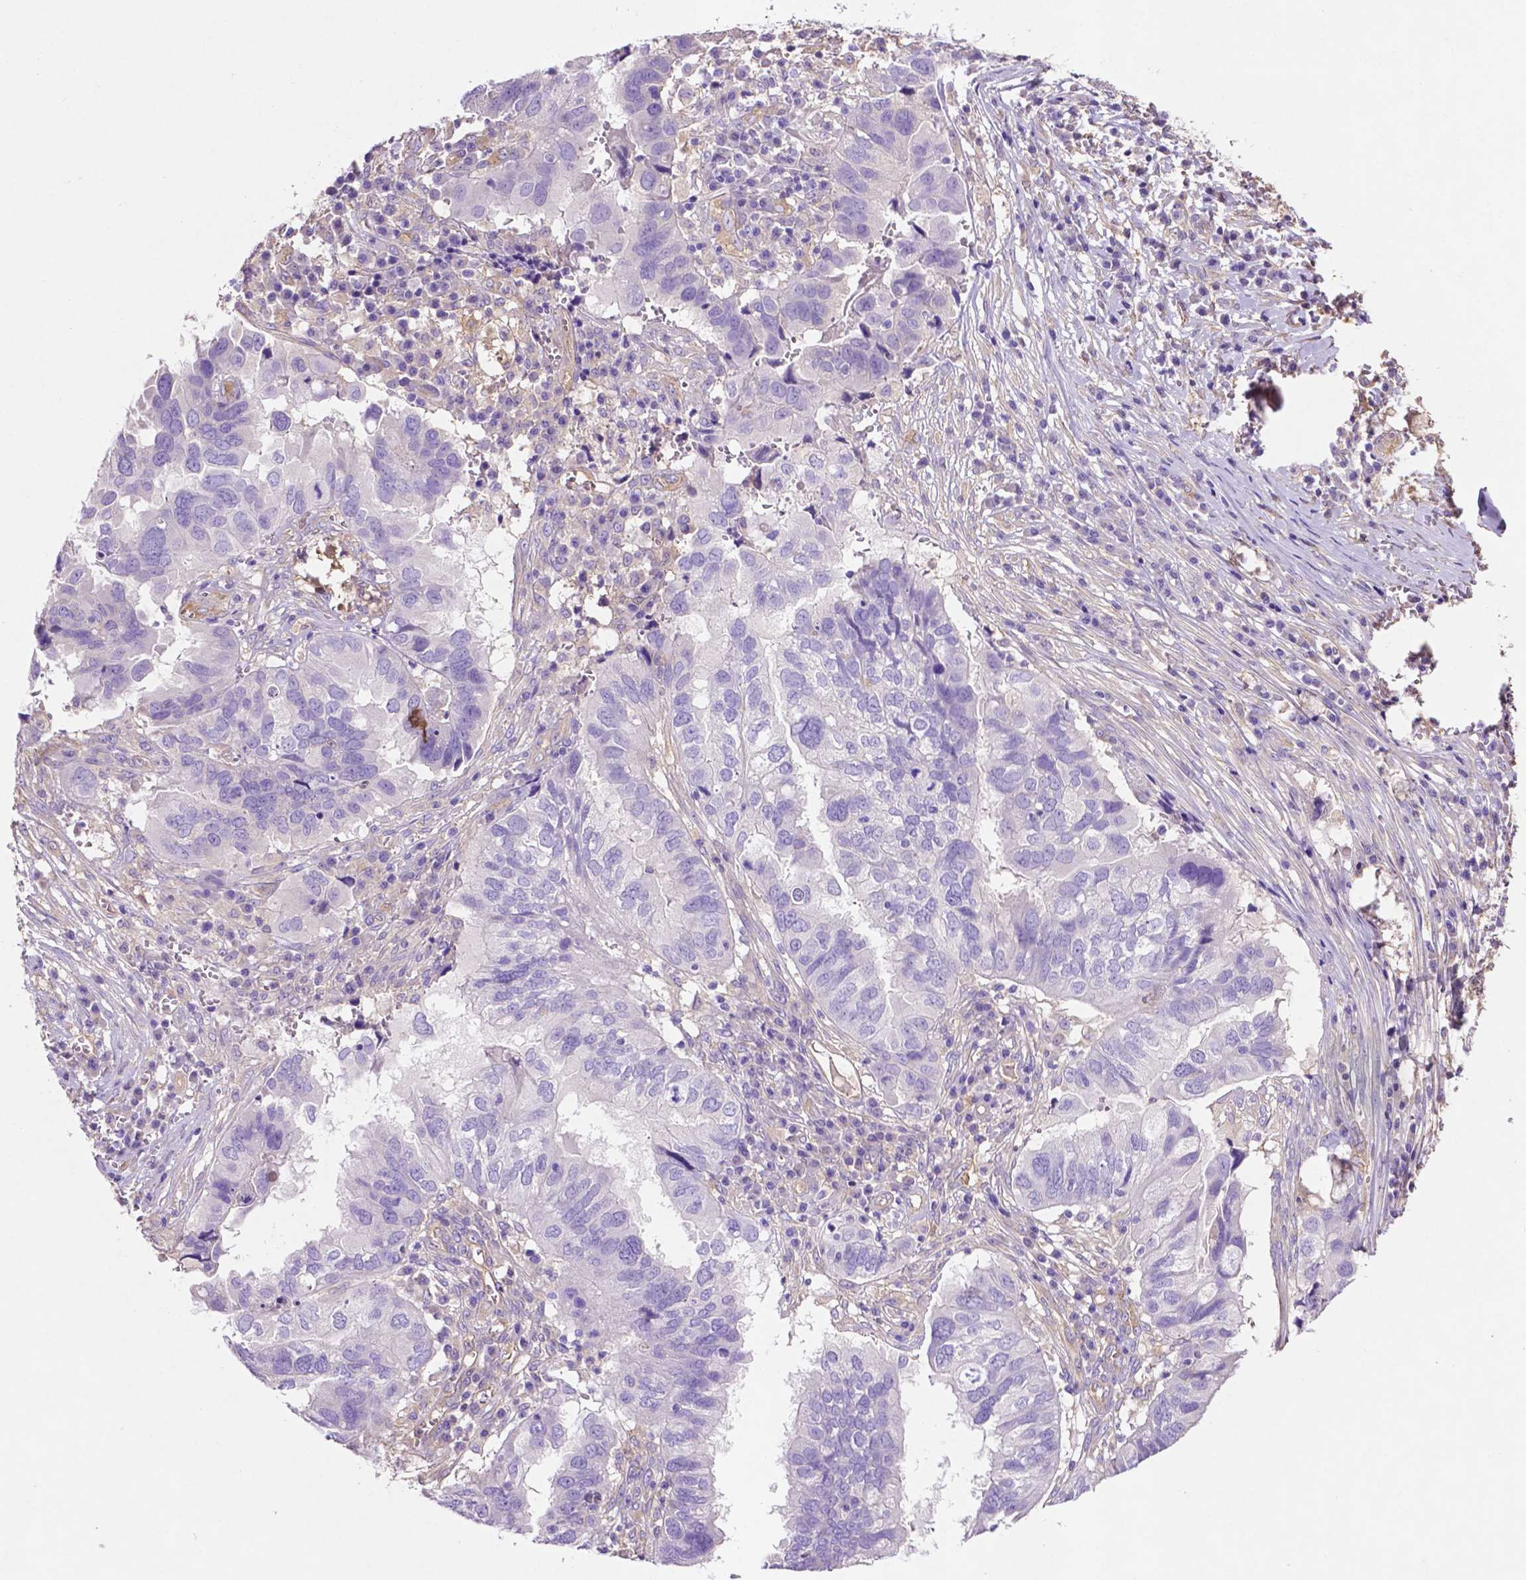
{"staining": {"intensity": "negative", "quantity": "none", "location": "none"}, "tissue": "ovarian cancer", "cell_type": "Tumor cells", "image_type": "cancer", "snomed": [{"axis": "morphology", "description": "Cystadenocarcinoma, serous, NOS"}, {"axis": "topography", "description": "Ovary"}], "caption": "Tumor cells show no significant expression in ovarian serous cystadenocarcinoma. (Brightfield microscopy of DAB (3,3'-diaminobenzidine) IHC at high magnification).", "gene": "GDPD5", "patient": {"sex": "female", "age": 79}}